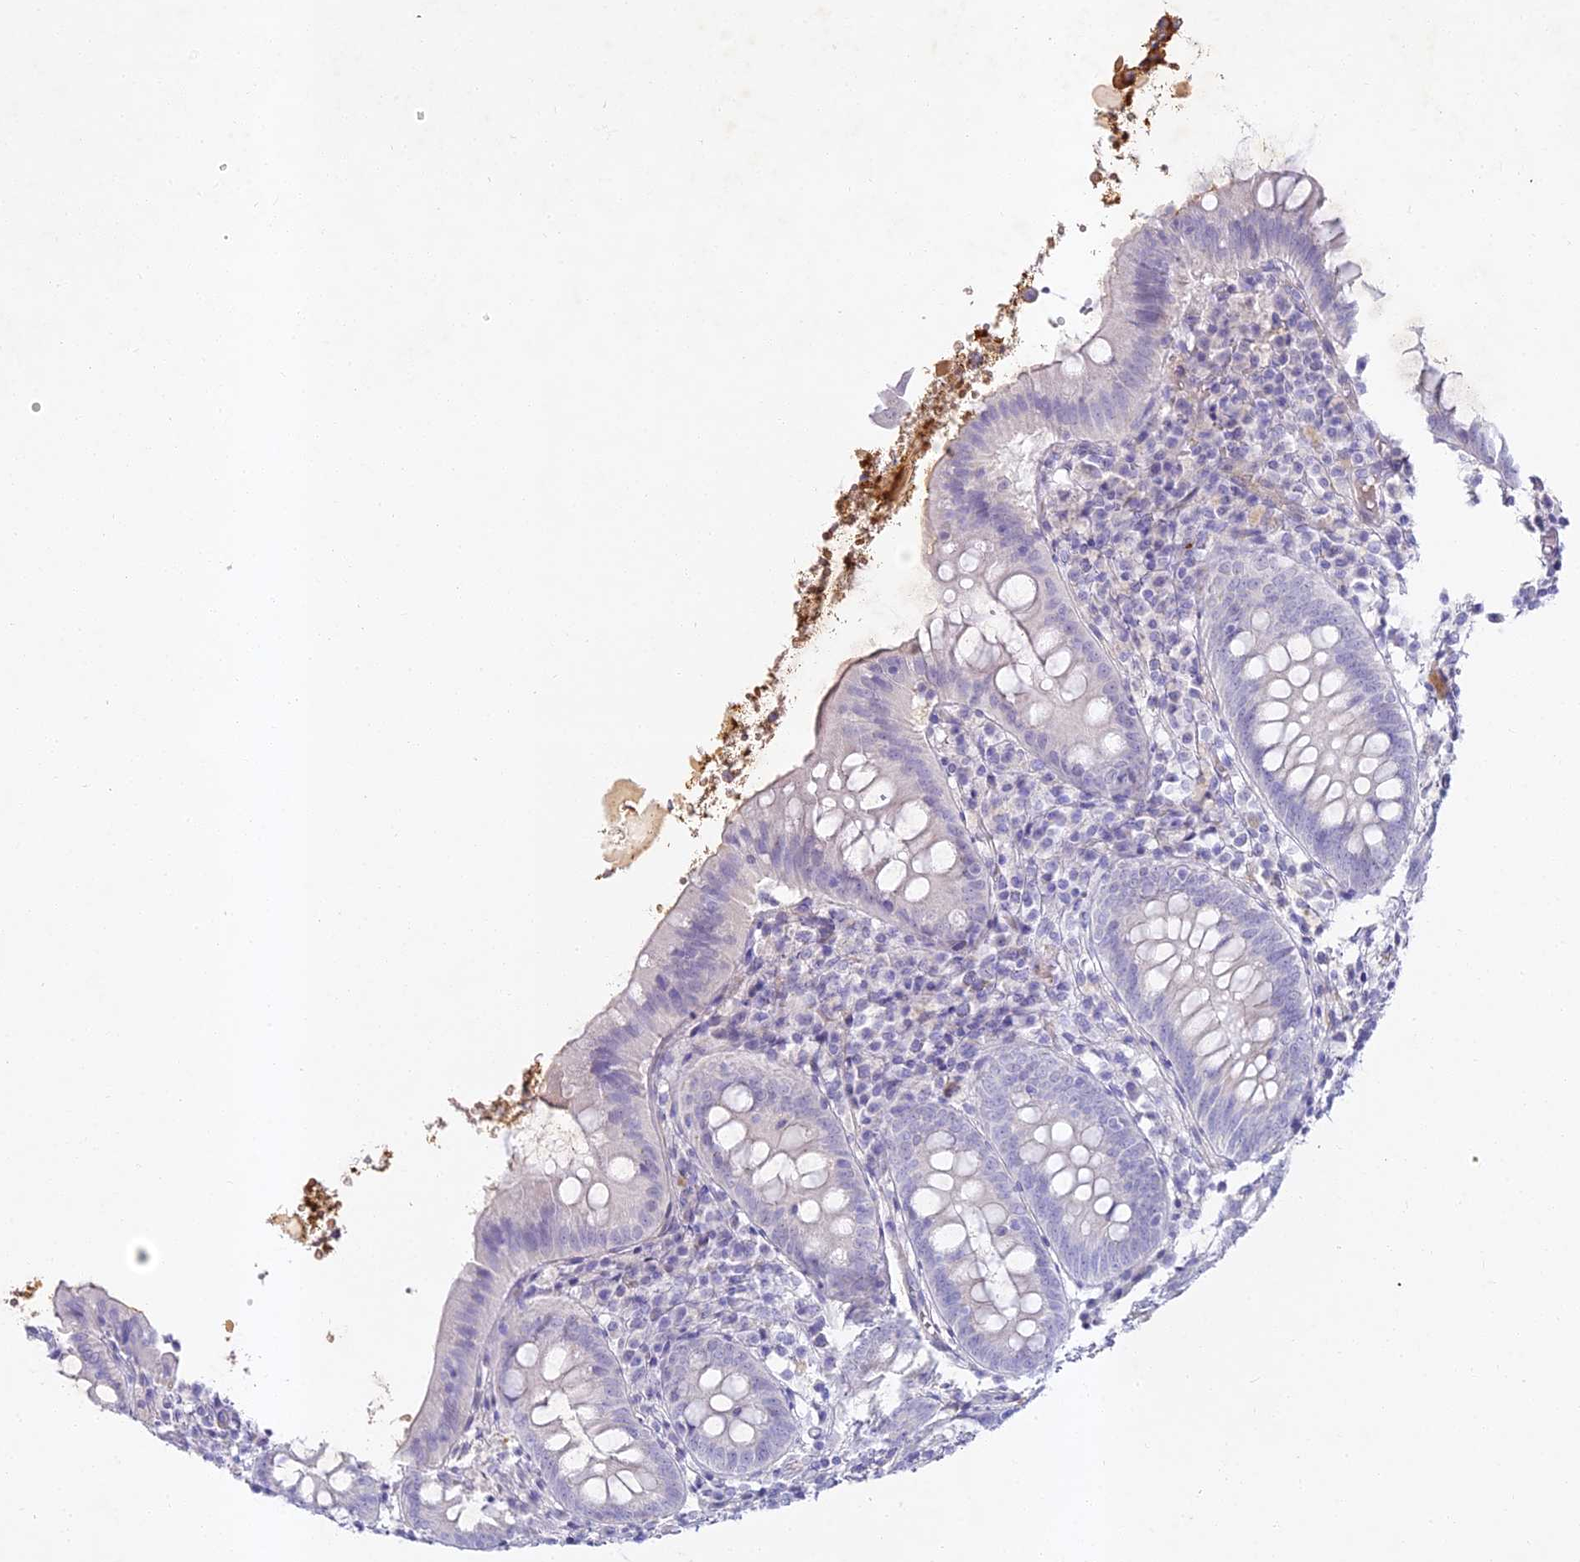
{"staining": {"intensity": "negative", "quantity": "none", "location": "none"}, "tissue": "appendix", "cell_type": "Glandular cells", "image_type": "normal", "snomed": [{"axis": "morphology", "description": "Normal tissue, NOS"}, {"axis": "topography", "description": "Appendix"}], "caption": "IHC image of benign appendix stained for a protein (brown), which exhibits no staining in glandular cells. (DAB (3,3'-diaminobenzidine) immunohistochemistry (IHC) visualized using brightfield microscopy, high magnification).", "gene": "ALPG", "patient": {"sex": "female", "age": 54}}